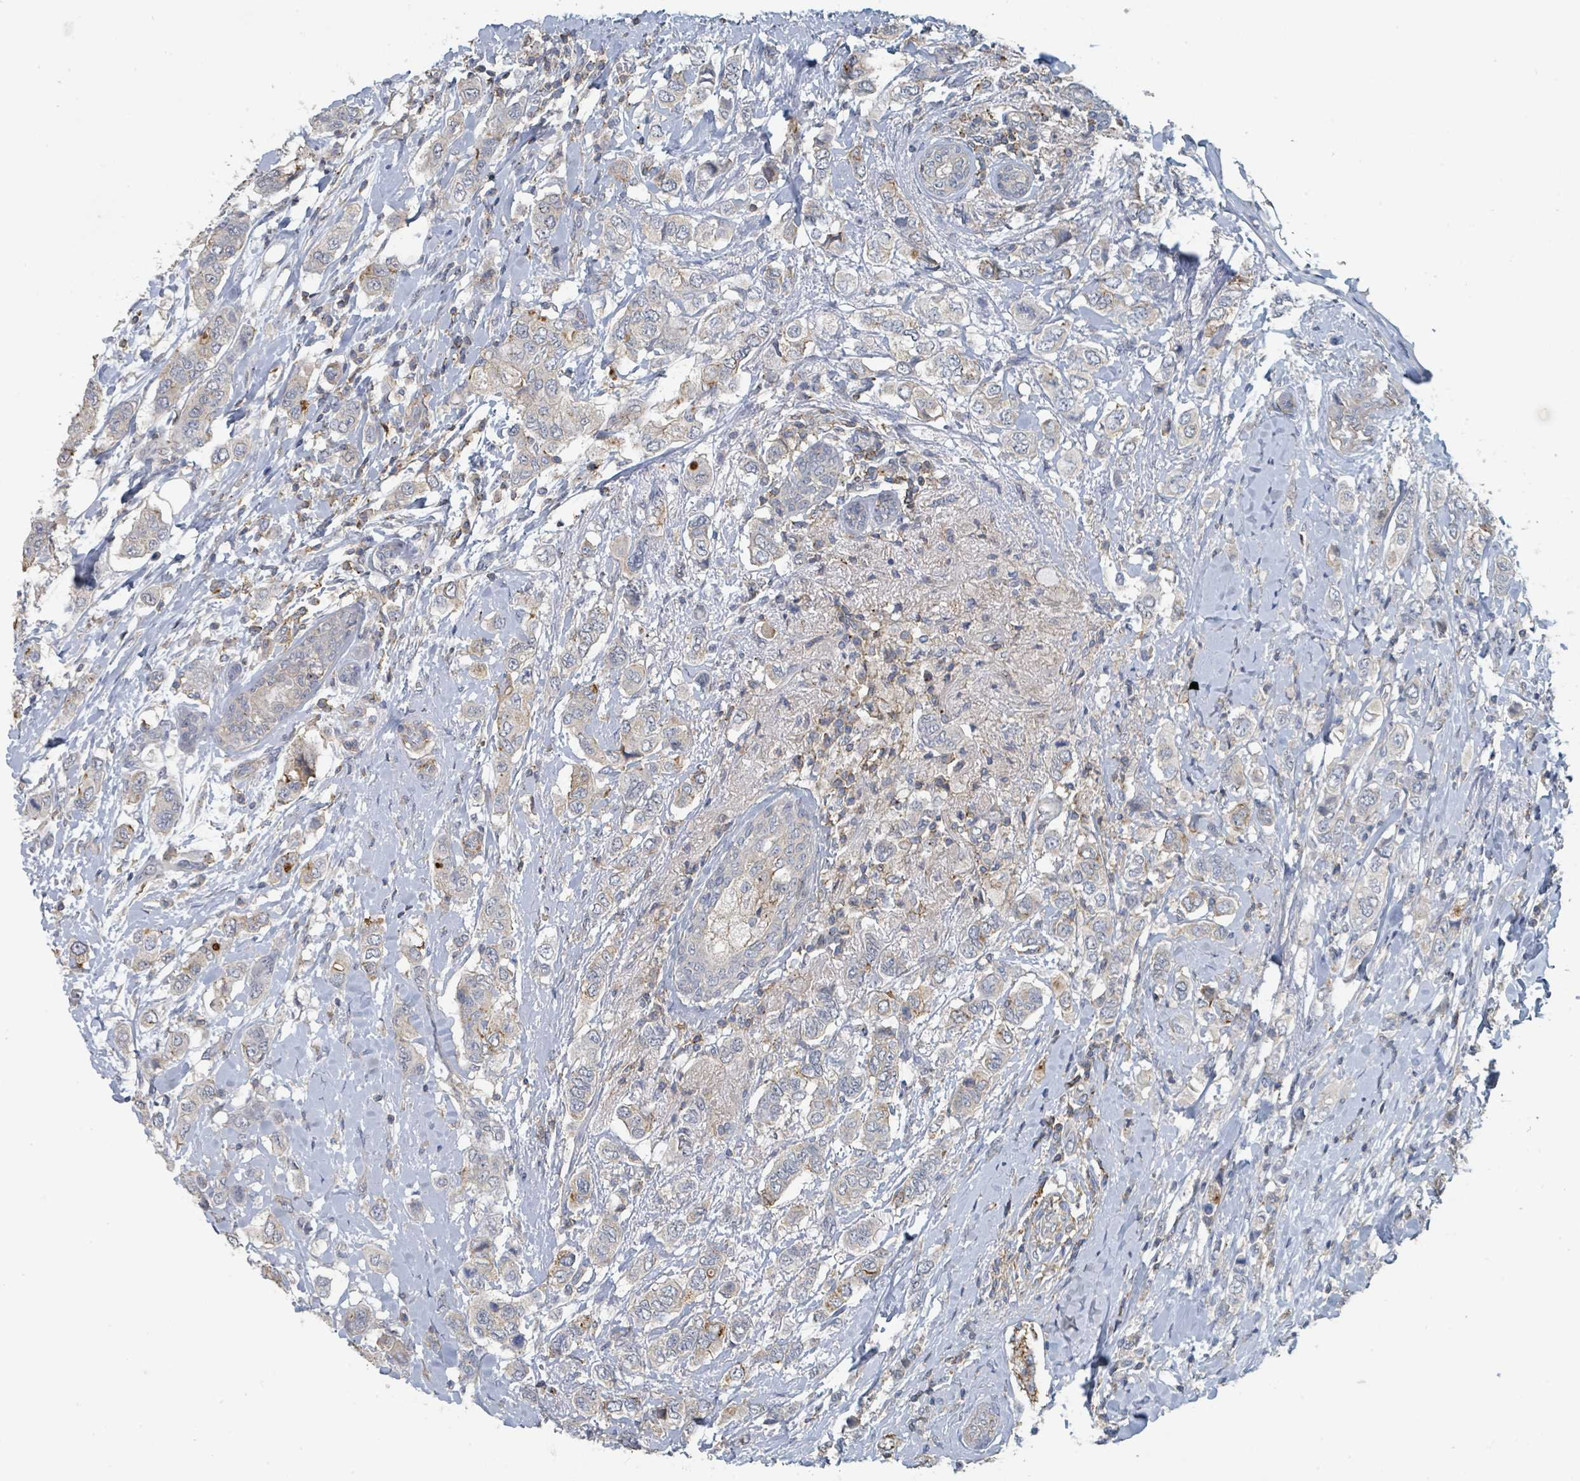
{"staining": {"intensity": "moderate", "quantity": "<25%", "location": "cytoplasmic/membranous"}, "tissue": "breast cancer", "cell_type": "Tumor cells", "image_type": "cancer", "snomed": [{"axis": "morphology", "description": "Lobular carcinoma"}, {"axis": "topography", "description": "Breast"}], "caption": "Tumor cells demonstrate low levels of moderate cytoplasmic/membranous positivity in about <25% of cells in breast cancer.", "gene": "LRRC42", "patient": {"sex": "female", "age": 51}}